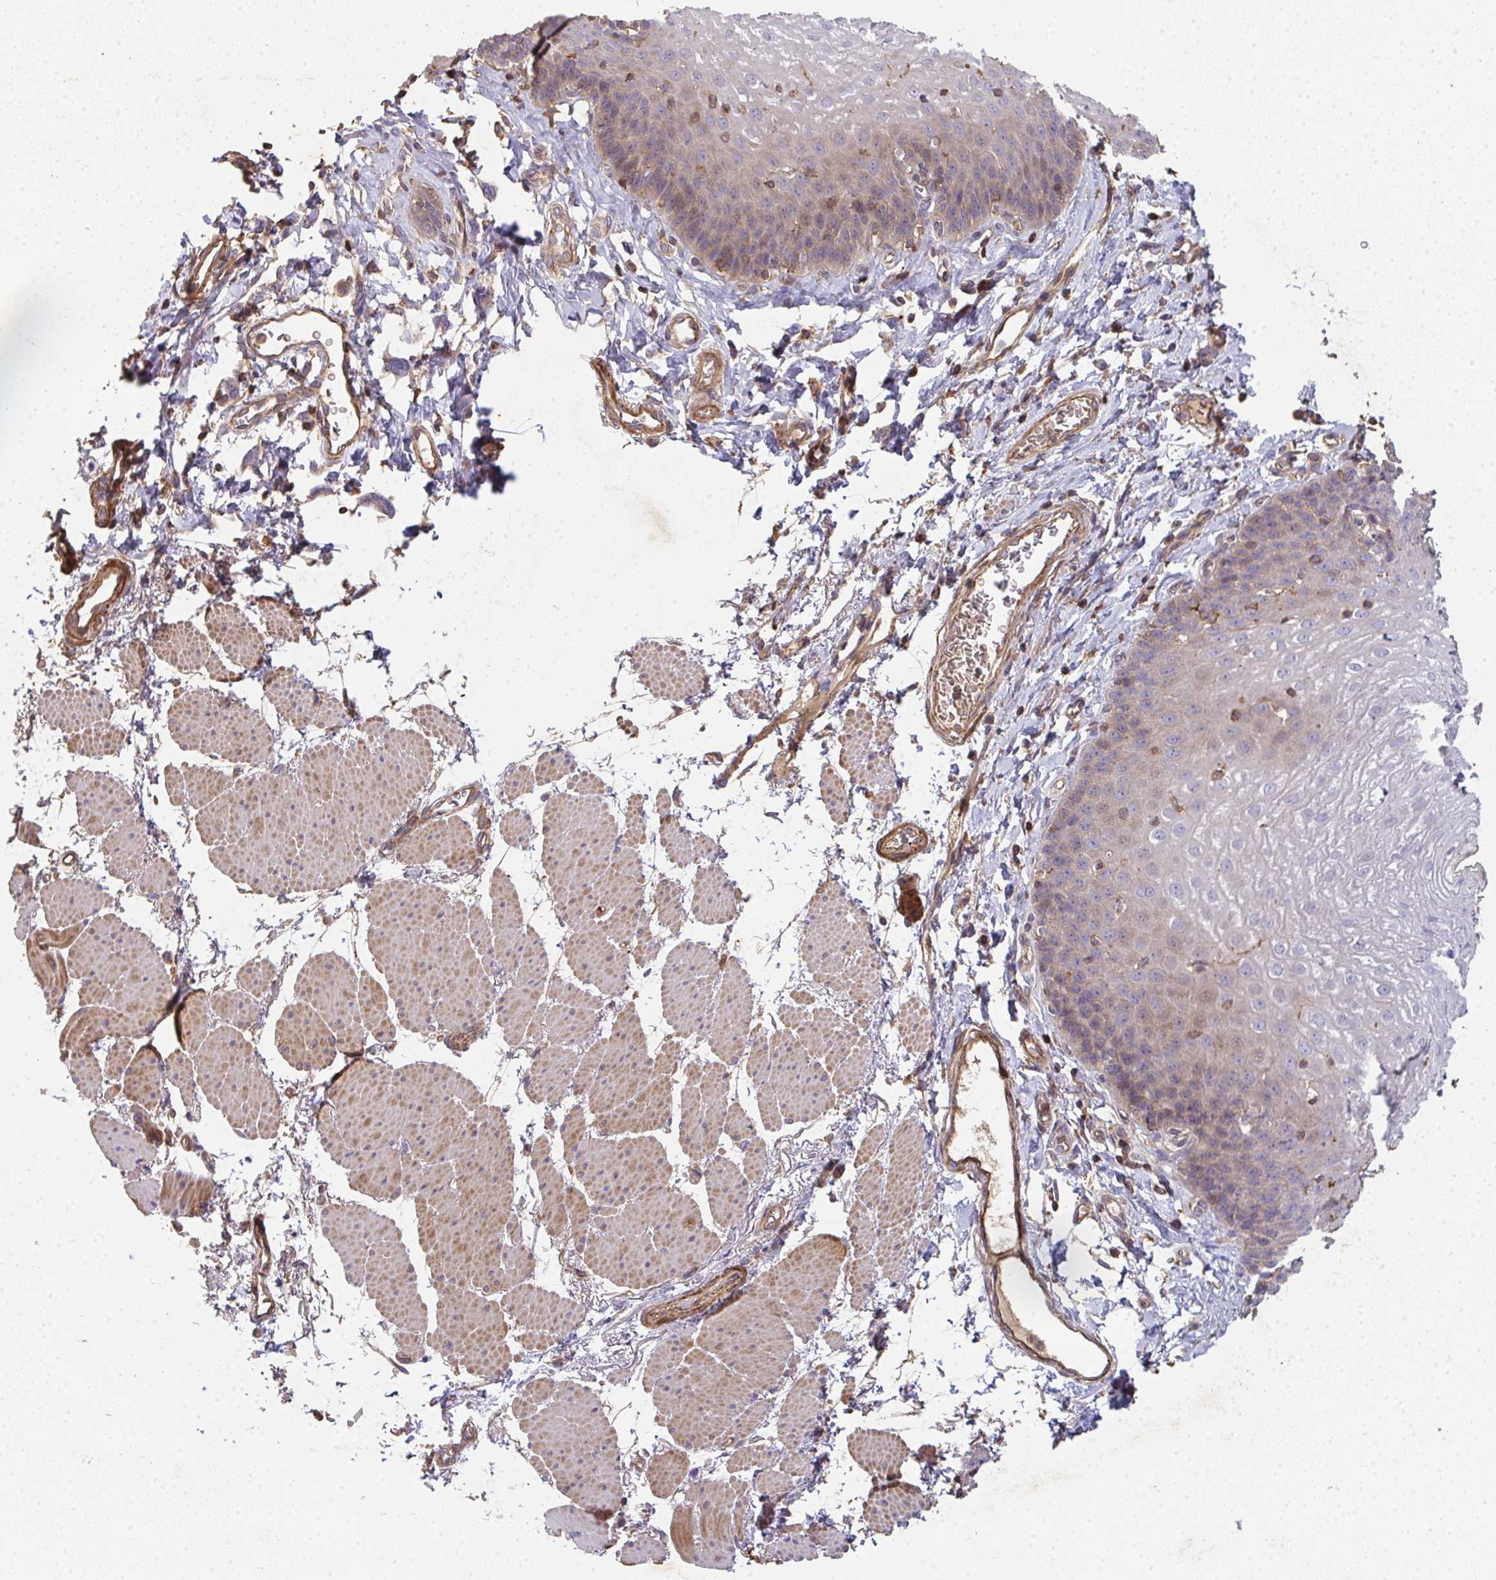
{"staining": {"intensity": "negative", "quantity": "none", "location": "none"}, "tissue": "esophagus", "cell_type": "Squamous epithelial cells", "image_type": "normal", "snomed": [{"axis": "morphology", "description": "Normal tissue, NOS"}, {"axis": "topography", "description": "Esophagus"}], "caption": "Immunohistochemical staining of unremarkable esophagus demonstrates no significant positivity in squamous epithelial cells.", "gene": "TNMD", "patient": {"sex": "female", "age": 81}}